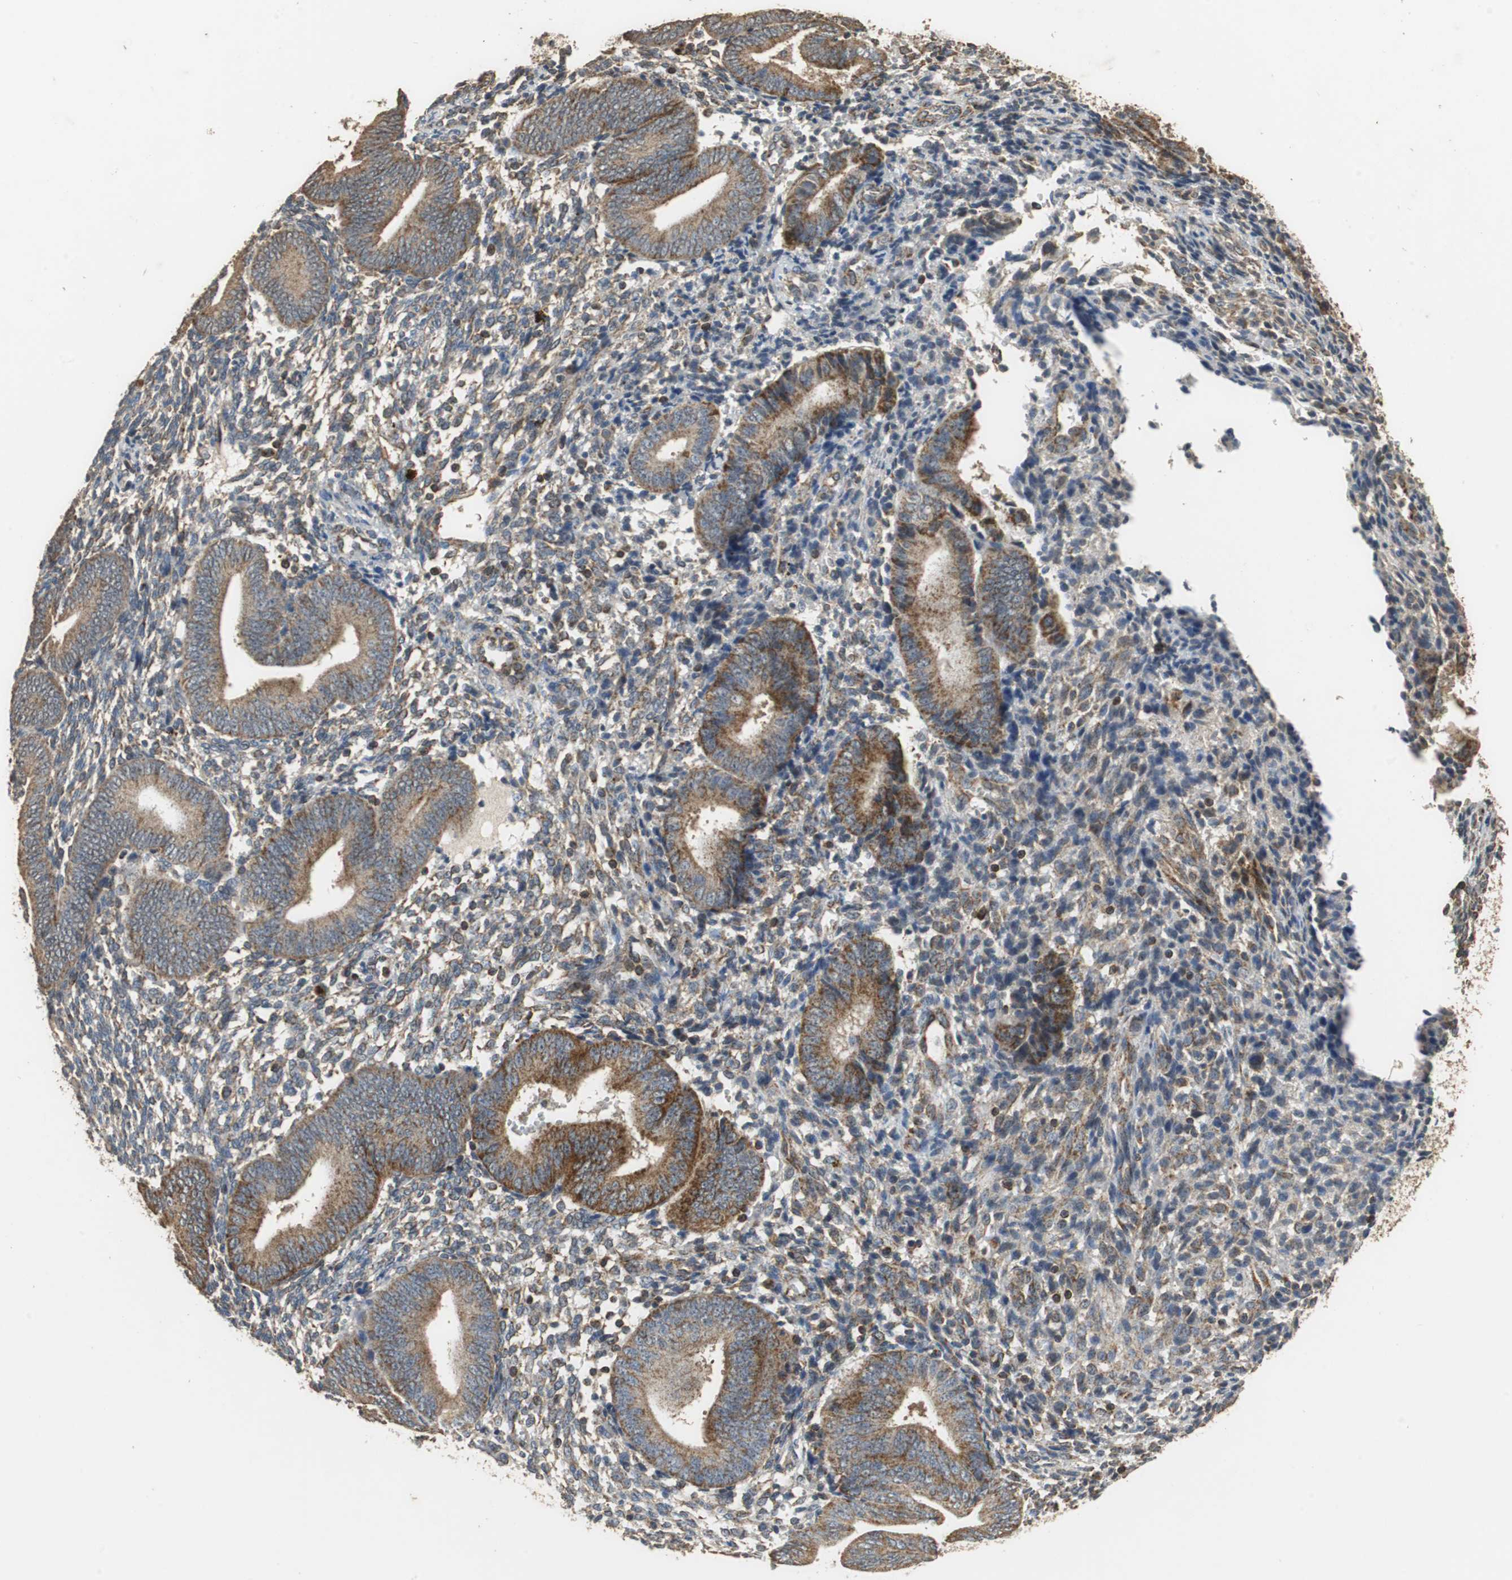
{"staining": {"intensity": "weak", "quantity": "25%-75%", "location": "cytoplasmic/membranous"}, "tissue": "endometrium", "cell_type": "Cells in endometrial stroma", "image_type": "normal", "snomed": [{"axis": "morphology", "description": "Normal tissue, NOS"}, {"axis": "topography", "description": "Uterus"}, {"axis": "topography", "description": "Endometrium"}], "caption": "Brown immunohistochemical staining in unremarkable endometrium demonstrates weak cytoplasmic/membranous positivity in about 25%-75% of cells in endometrial stroma. The protein is stained brown, and the nuclei are stained in blue (DAB IHC with brightfield microscopy, high magnification).", "gene": "NNT", "patient": {"sex": "female", "age": 33}}